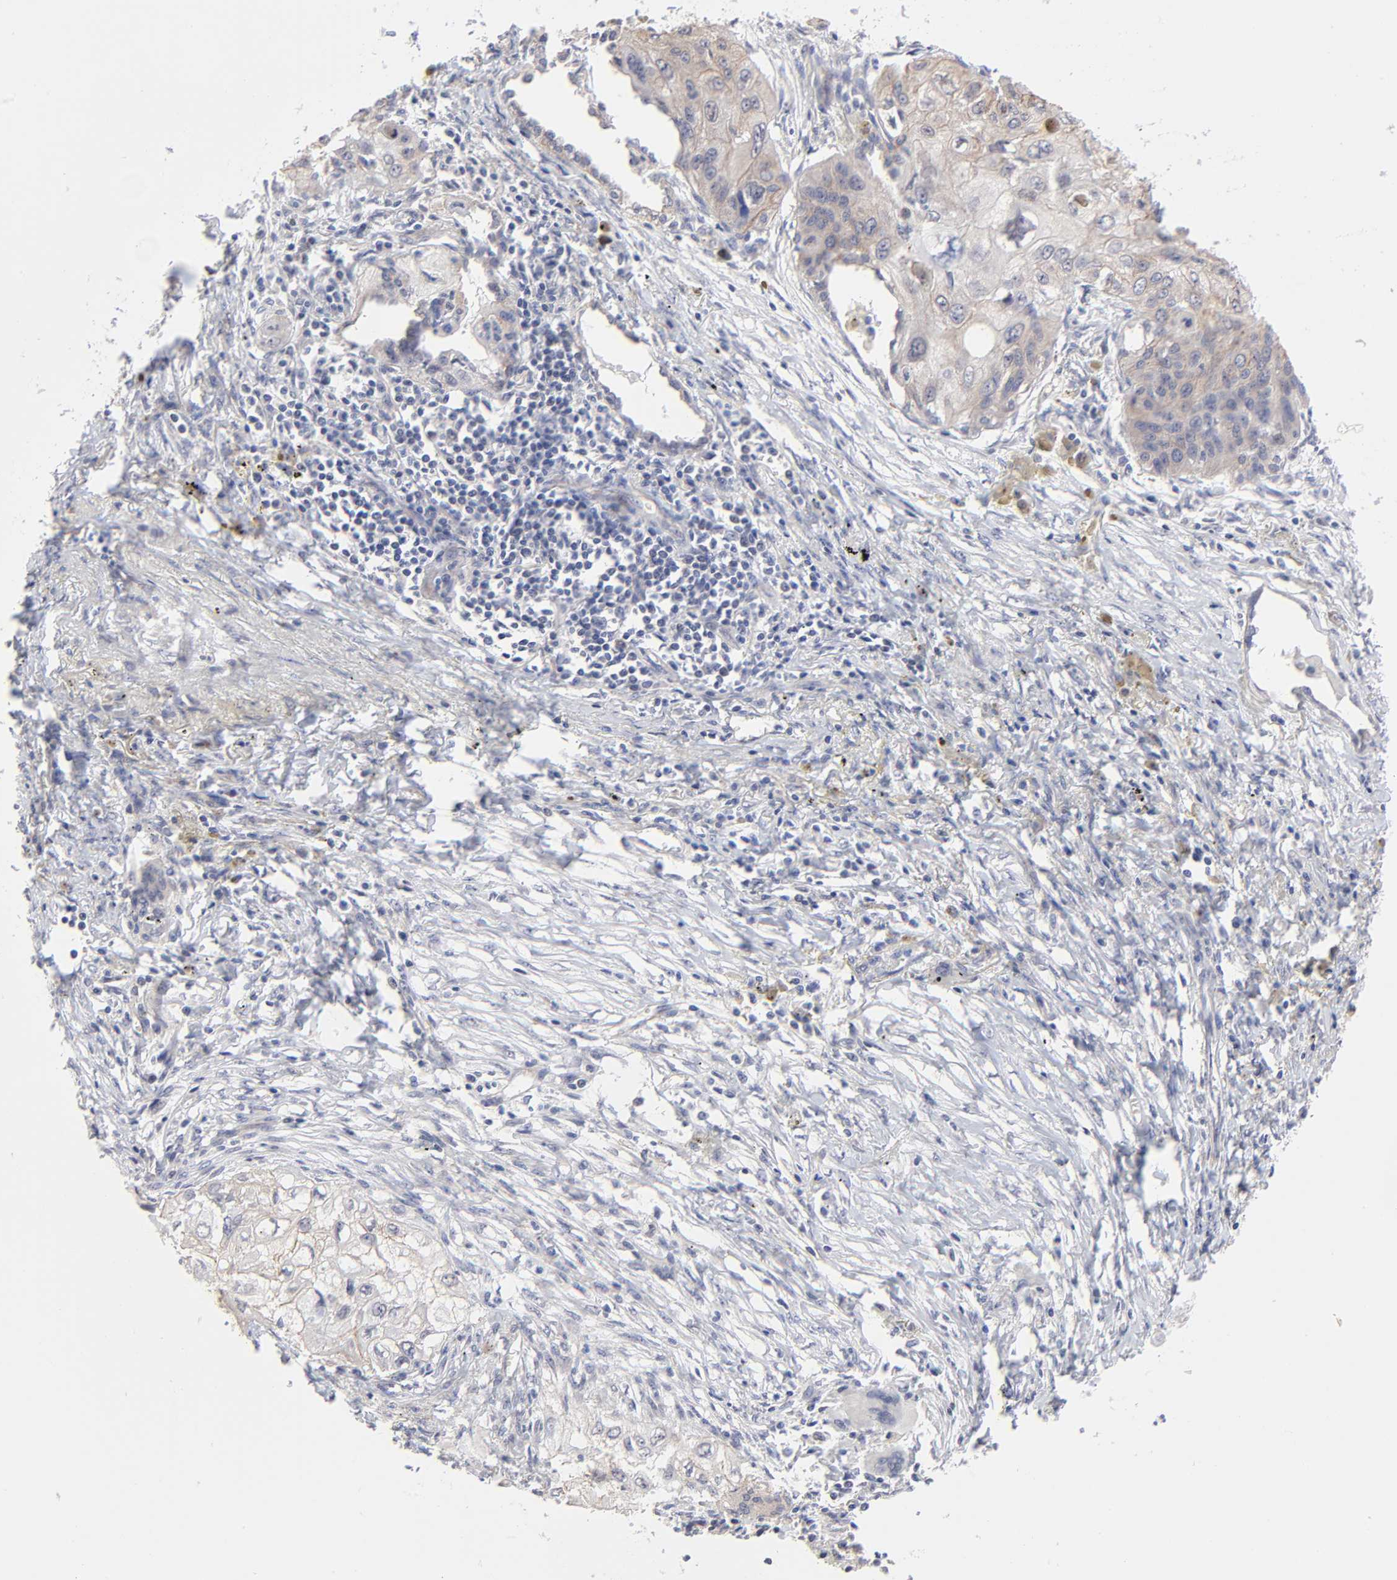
{"staining": {"intensity": "weak", "quantity": ">75%", "location": "cytoplasmic/membranous"}, "tissue": "lung cancer", "cell_type": "Tumor cells", "image_type": "cancer", "snomed": [{"axis": "morphology", "description": "Squamous cell carcinoma, NOS"}, {"axis": "topography", "description": "Lung"}], "caption": "Approximately >75% of tumor cells in human lung squamous cell carcinoma exhibit weak cytoplasmic/membranous protein positivity as visualized by brown immunohistochemical staining.", "gene": "FBXO8", "patient": {"sex": "male", "age": 71}}